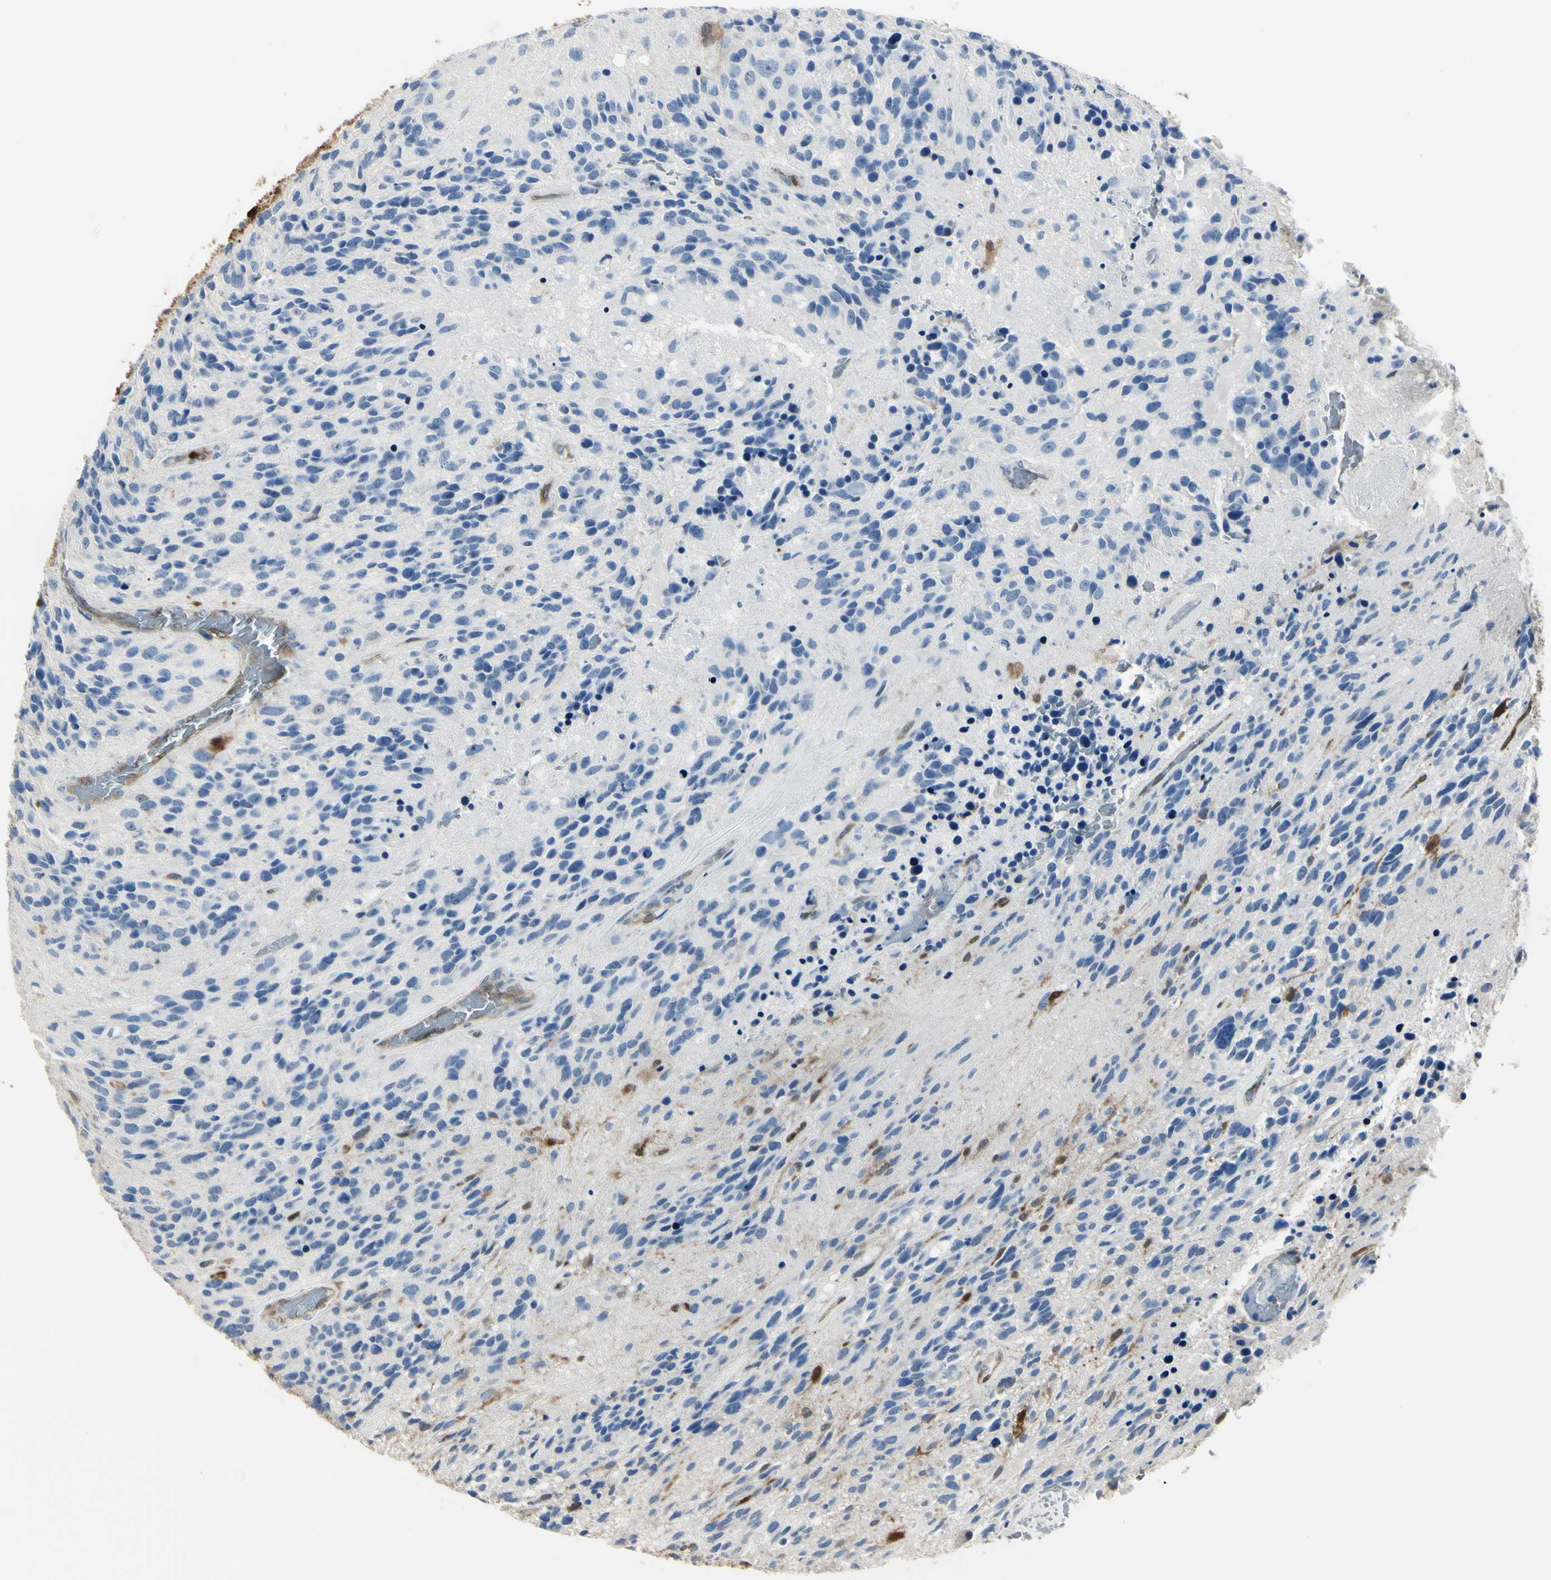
{"staining": {"intensity": "moderate", "quantity": "<25%", "location": "cytoplasmic/membranous,nuclear"}, "tissue": "glioma", "cell_type": "Tumor cells", "image_type": "cancer", "snomed": [{"axis": "morphology", "description": "Glioma, malignant, High grade"}, {"axis": "topography", "description": "Brain"}], "caption": "Approximately <25% of tumor cells in human malignant glioma (high-grade) reveal moderate cytoplasmic/membranous and nuclear protein positivity as visualized by brown immunohistochemical staining.", "gene": "AKR1C3", "patient": {"sex": "female", "age": 58}}